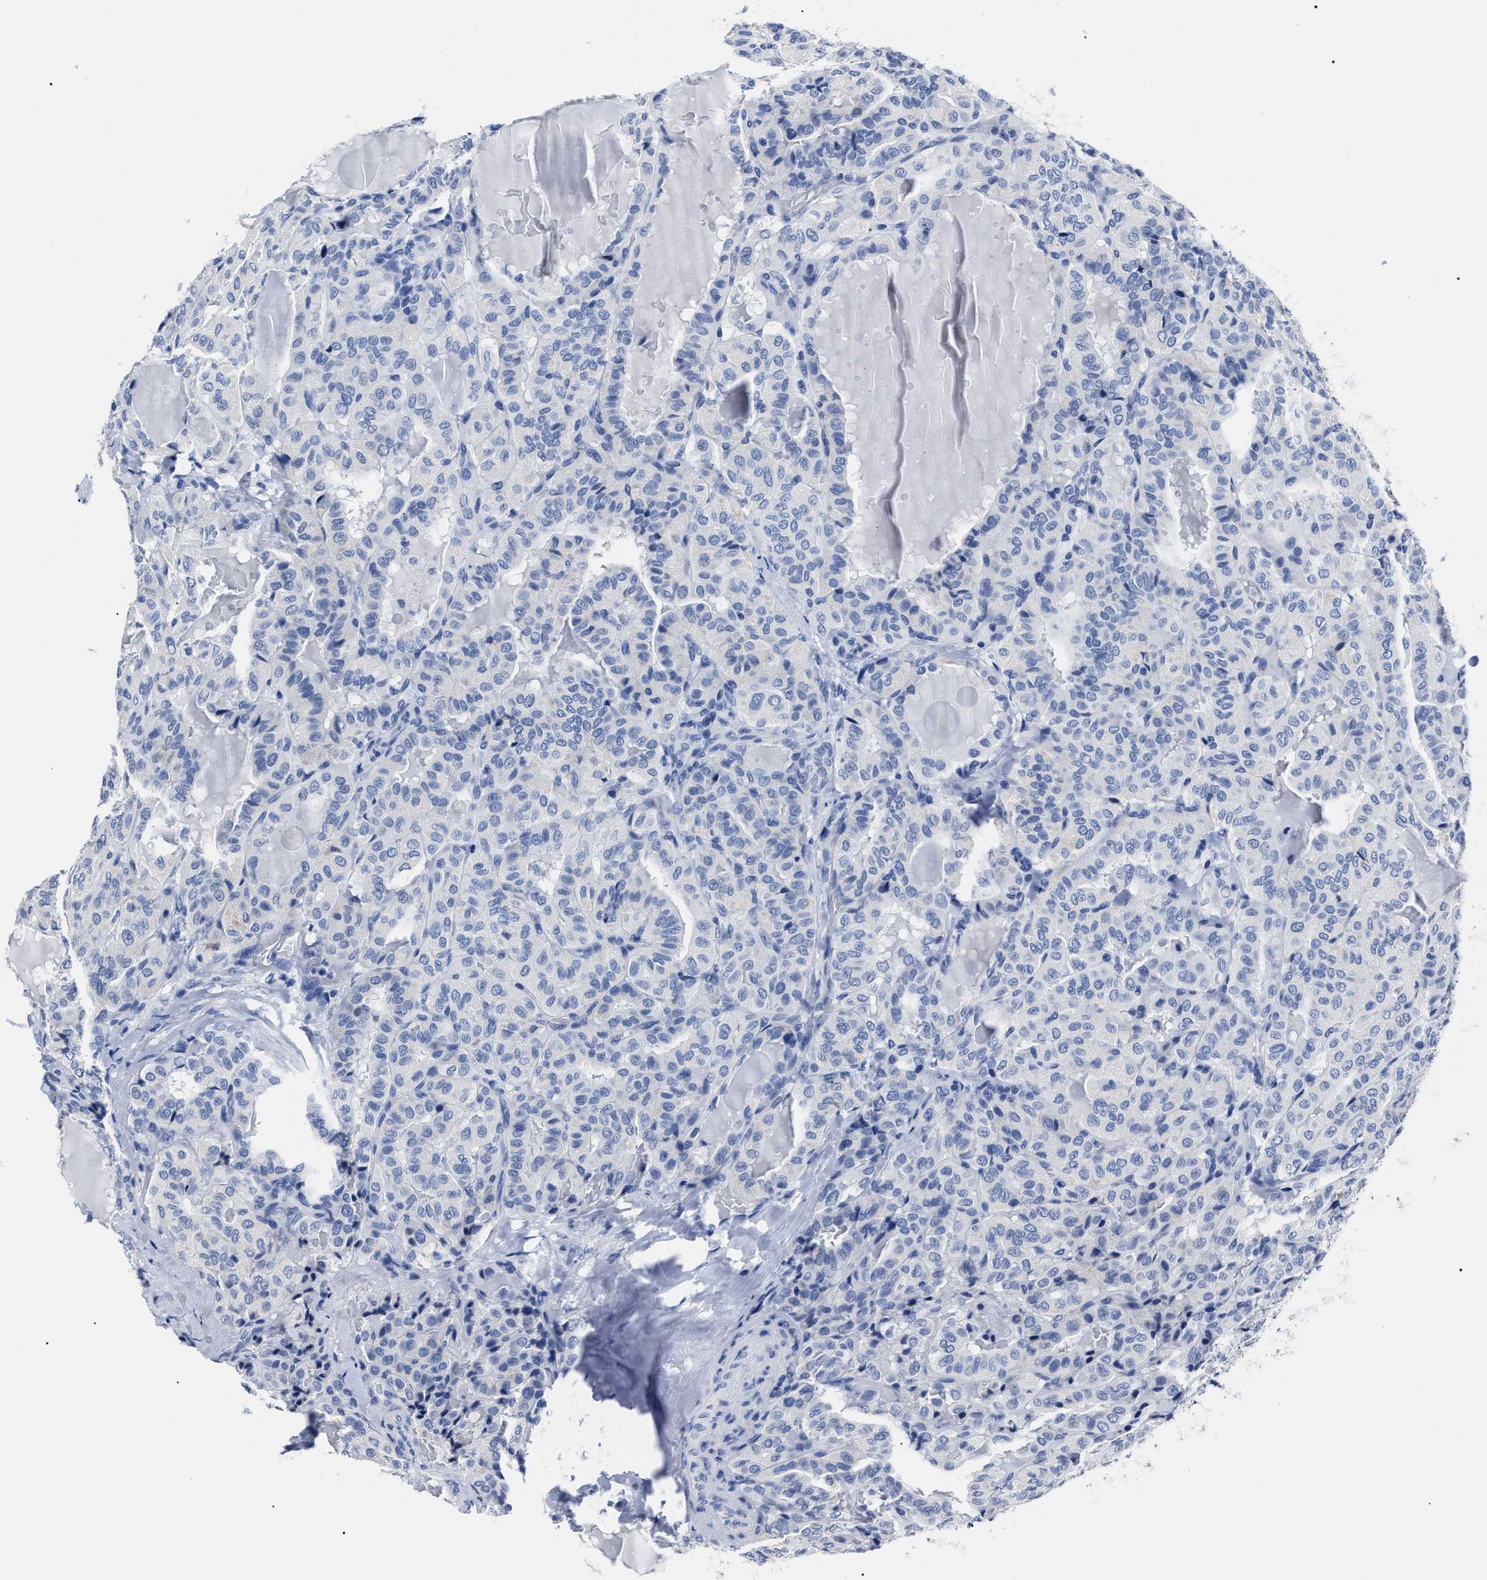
{"staining": {"intensity": "negative", "quantity": "none", "location": "none"}, "tissue": "thyroid cancer", "cell_type": "Tumor cells", "image_type": "cancer", "snomed": [{"axis": "morphology", "description": "Papillary adenocarcinoma, NOS"}, {"axis": "topography", "description": "Thyroid gland"}], "caption": "An image of human thyroid papillary adenocarcinoma is negative for staining in tumor cells.", "gene": "ALPG", "patient": {"sex": "male", "age": 77}}